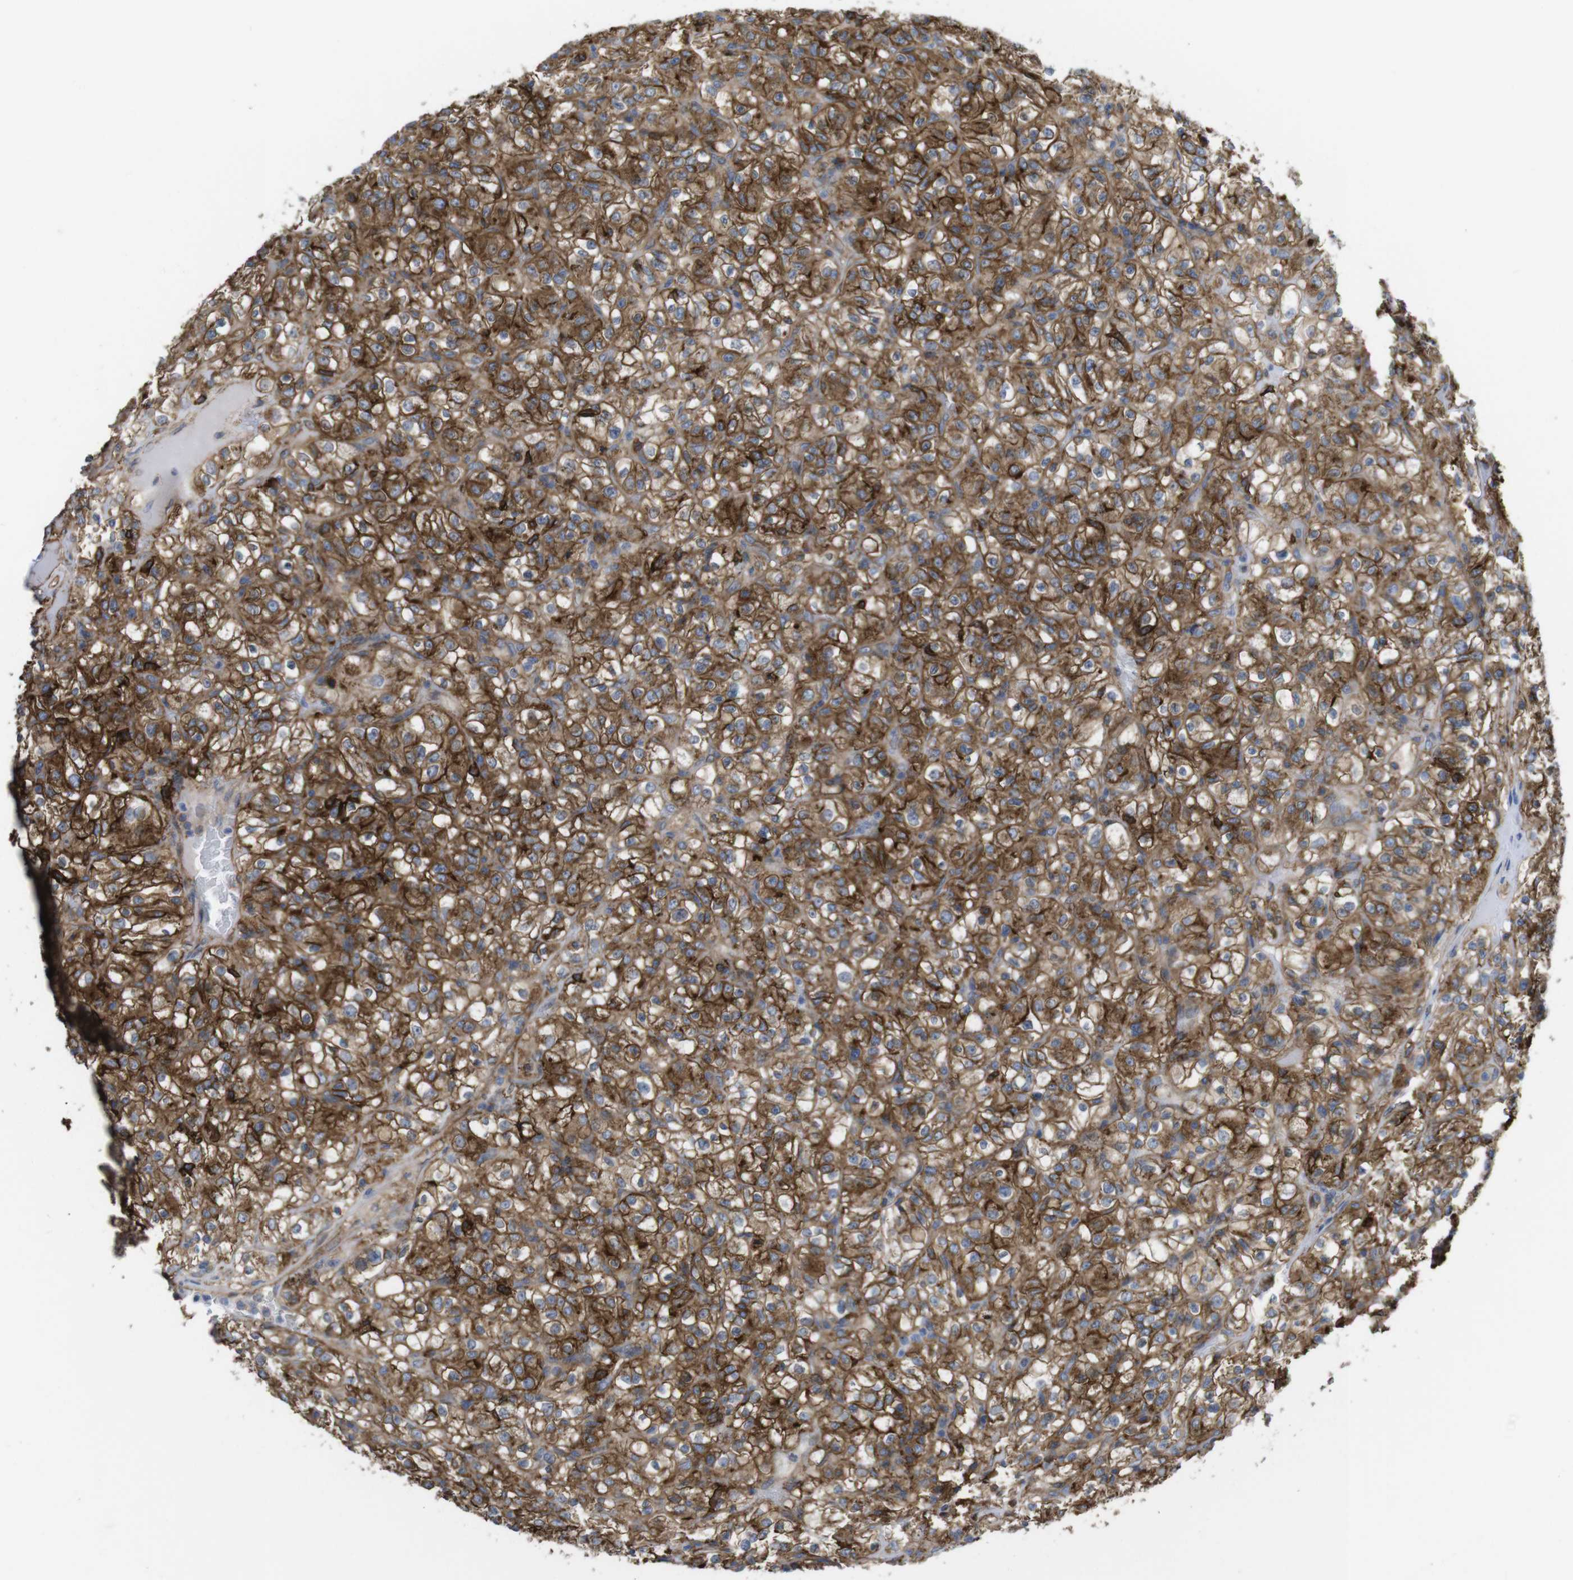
{"staining": {"intensity": "strong", "quantity": ">75%", "location": "cytoplasmic/membranous"}, "tissue": "renal cancer", "cell_type": "Tumor cells", "image_type": "cancer", "snomed": [{"axis": "morphology", "description": "Normal tissue, NOS"}, {"axis": "morphology", "description": "Adenocarcinoma, NOS"}, {"axis": "topography", "description": "Kidney"}], "caption": "High-magnification brightfield microscopy of renal cancer (adenocarcinoma) stained with DAB (brown) and counterstained with hematoxylin (blue). tumor cells exhibit strong cytoplasmic/membranous staining is appreciated in about>75% of cells.", "gene": "CCR6", "patient": {"sex": "female", "age": 72}}